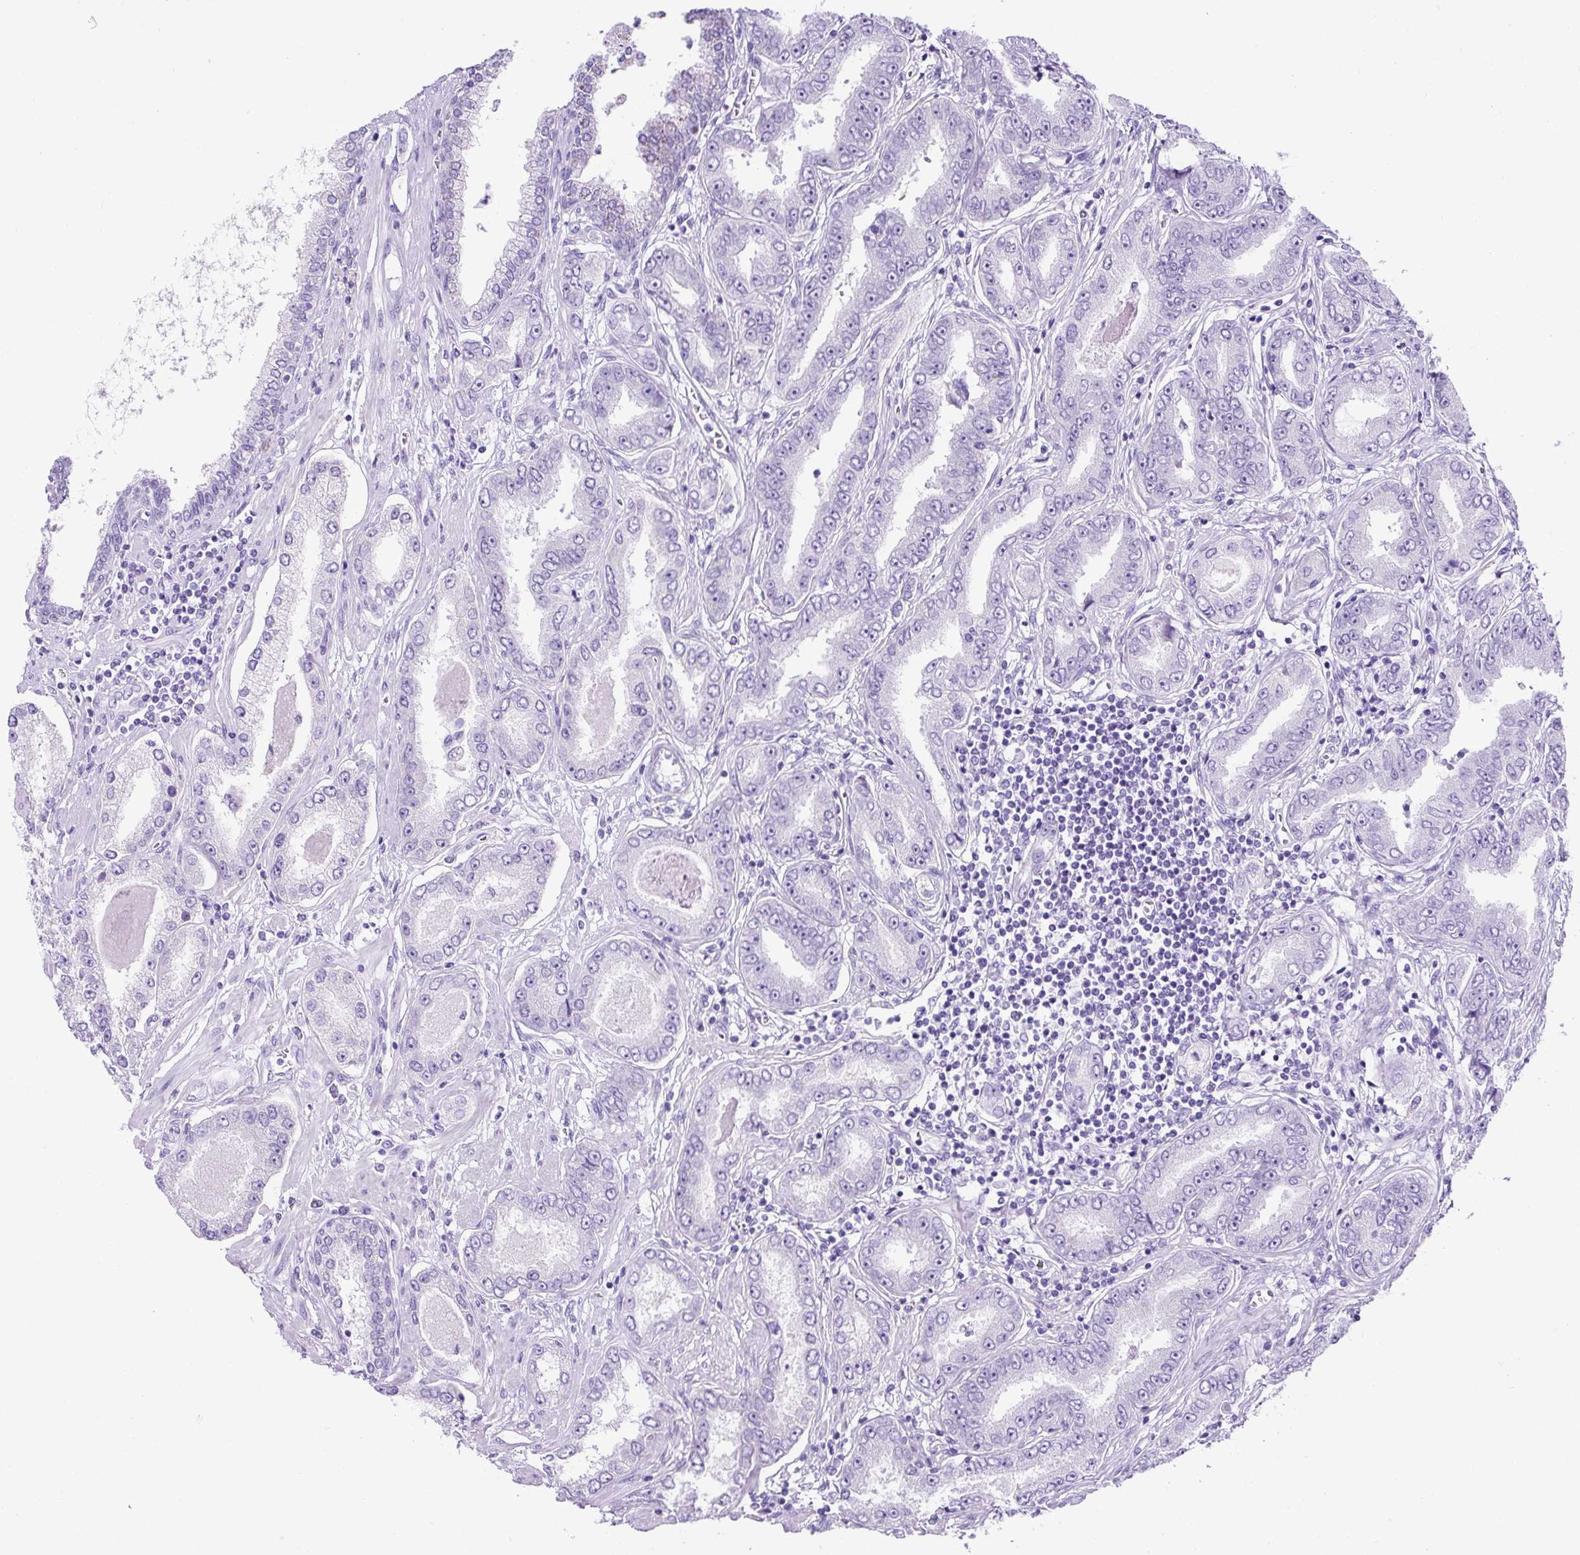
{"staining": {"intensity": "negative", "quantity": "none", "location": "none"}, "tissue": "prostate cancer", "cell_type": "Tumor cells", "image_type": "cancer", "snomed": [{"axis": "morphology", "description": "Adenocarcinoma, High grade"}, {"axis": "topography", "description": "Prostate"}], "caption": "Immunohistochemistry (IHC) micrograph of neoplastic tissue: human high-grade adenocarcinoma (prostate) stained with DAB demonstrates no significant protein expression in tumor cells.", "gene": "KRT12", "patient": {"sex": "male", "age": 72}}